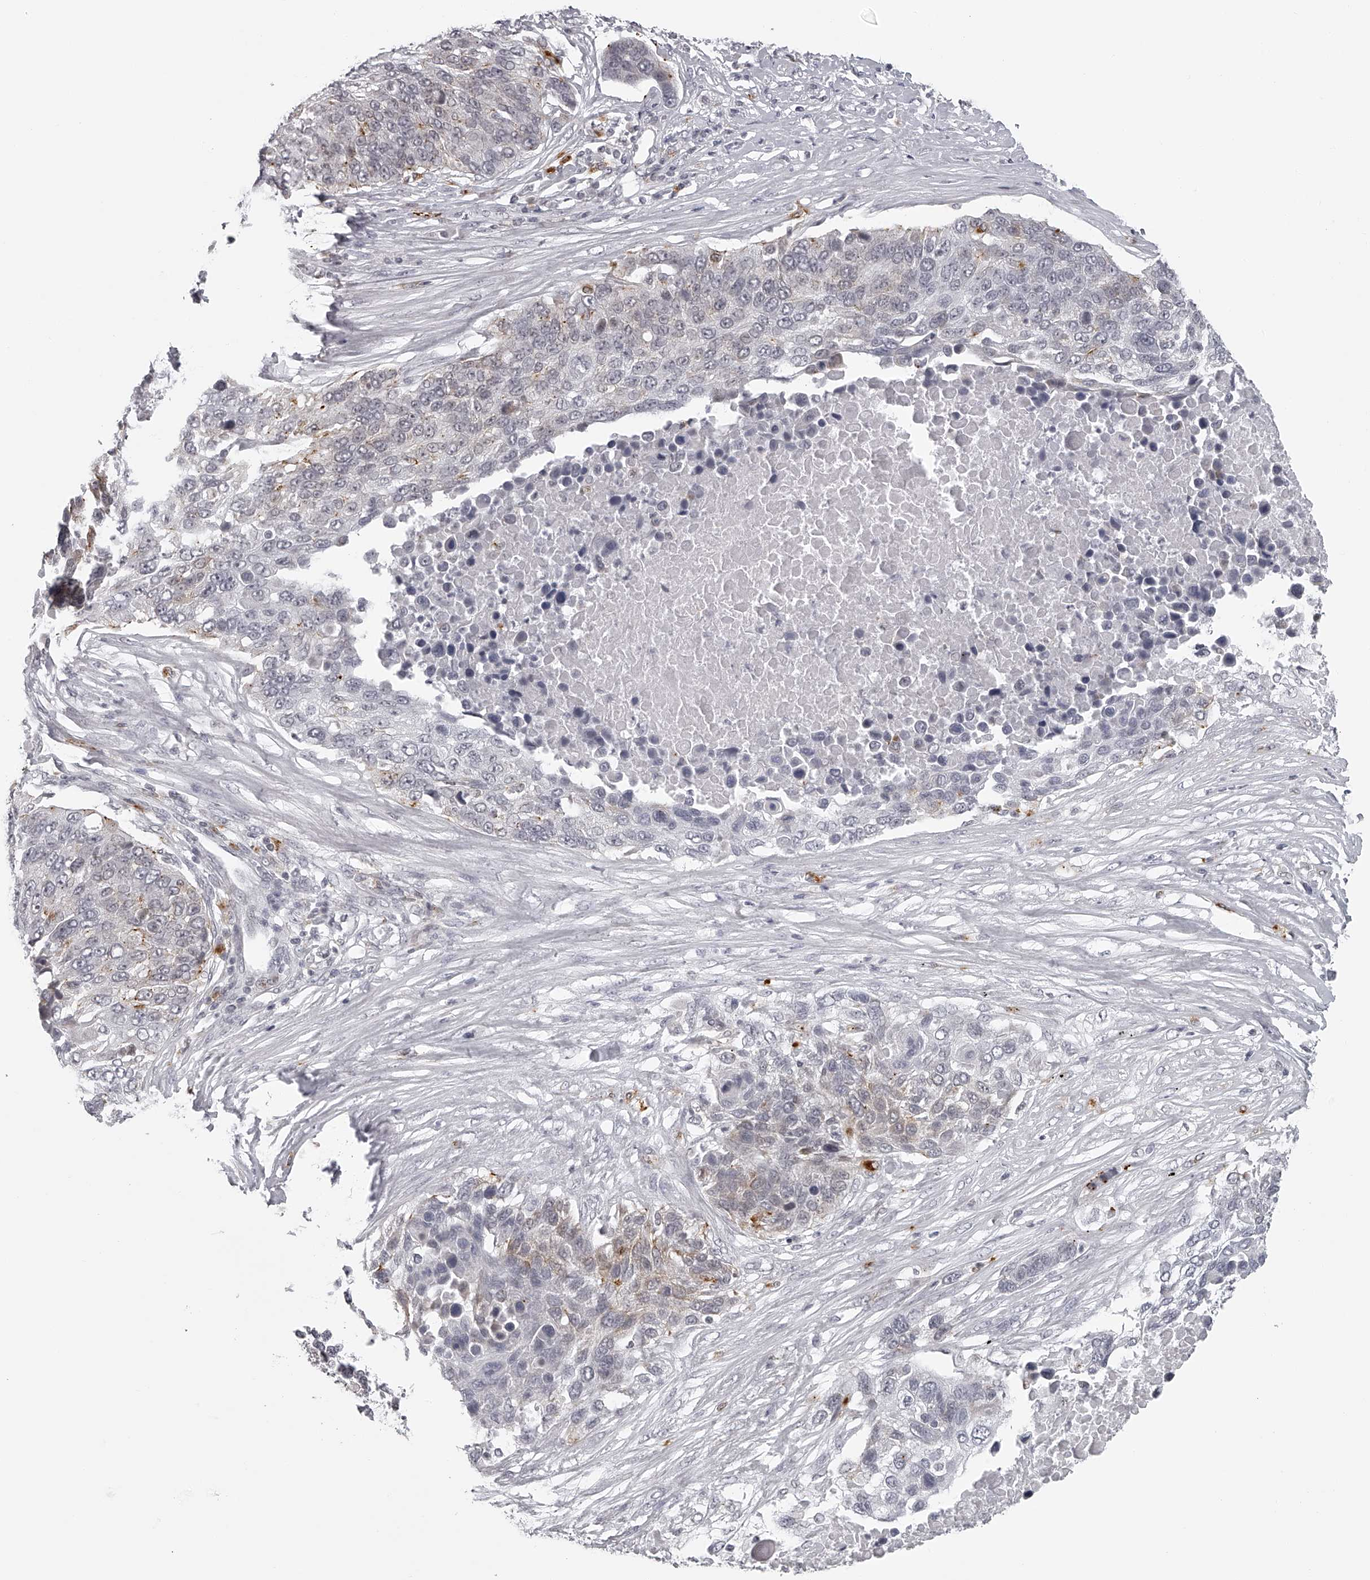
{"staining": {"intensity": "weak", "quantity": "<25%", "location": "cytoplasmic/membranous"}, "tissue": "lung cancer", "cell_type": "Tumor cells", "image_type": "cancer", "snomed": [{"axis": "morphology", "description": "Squamous cell carcinoma, NOS"}, {"axis": "topography", "description": "Lung"}], "caption": "Image shows no protein staining in tumor cells of lung cancer tissue.", "gene": "RNF220", "patient": {"sex": "male", "age": 66}}